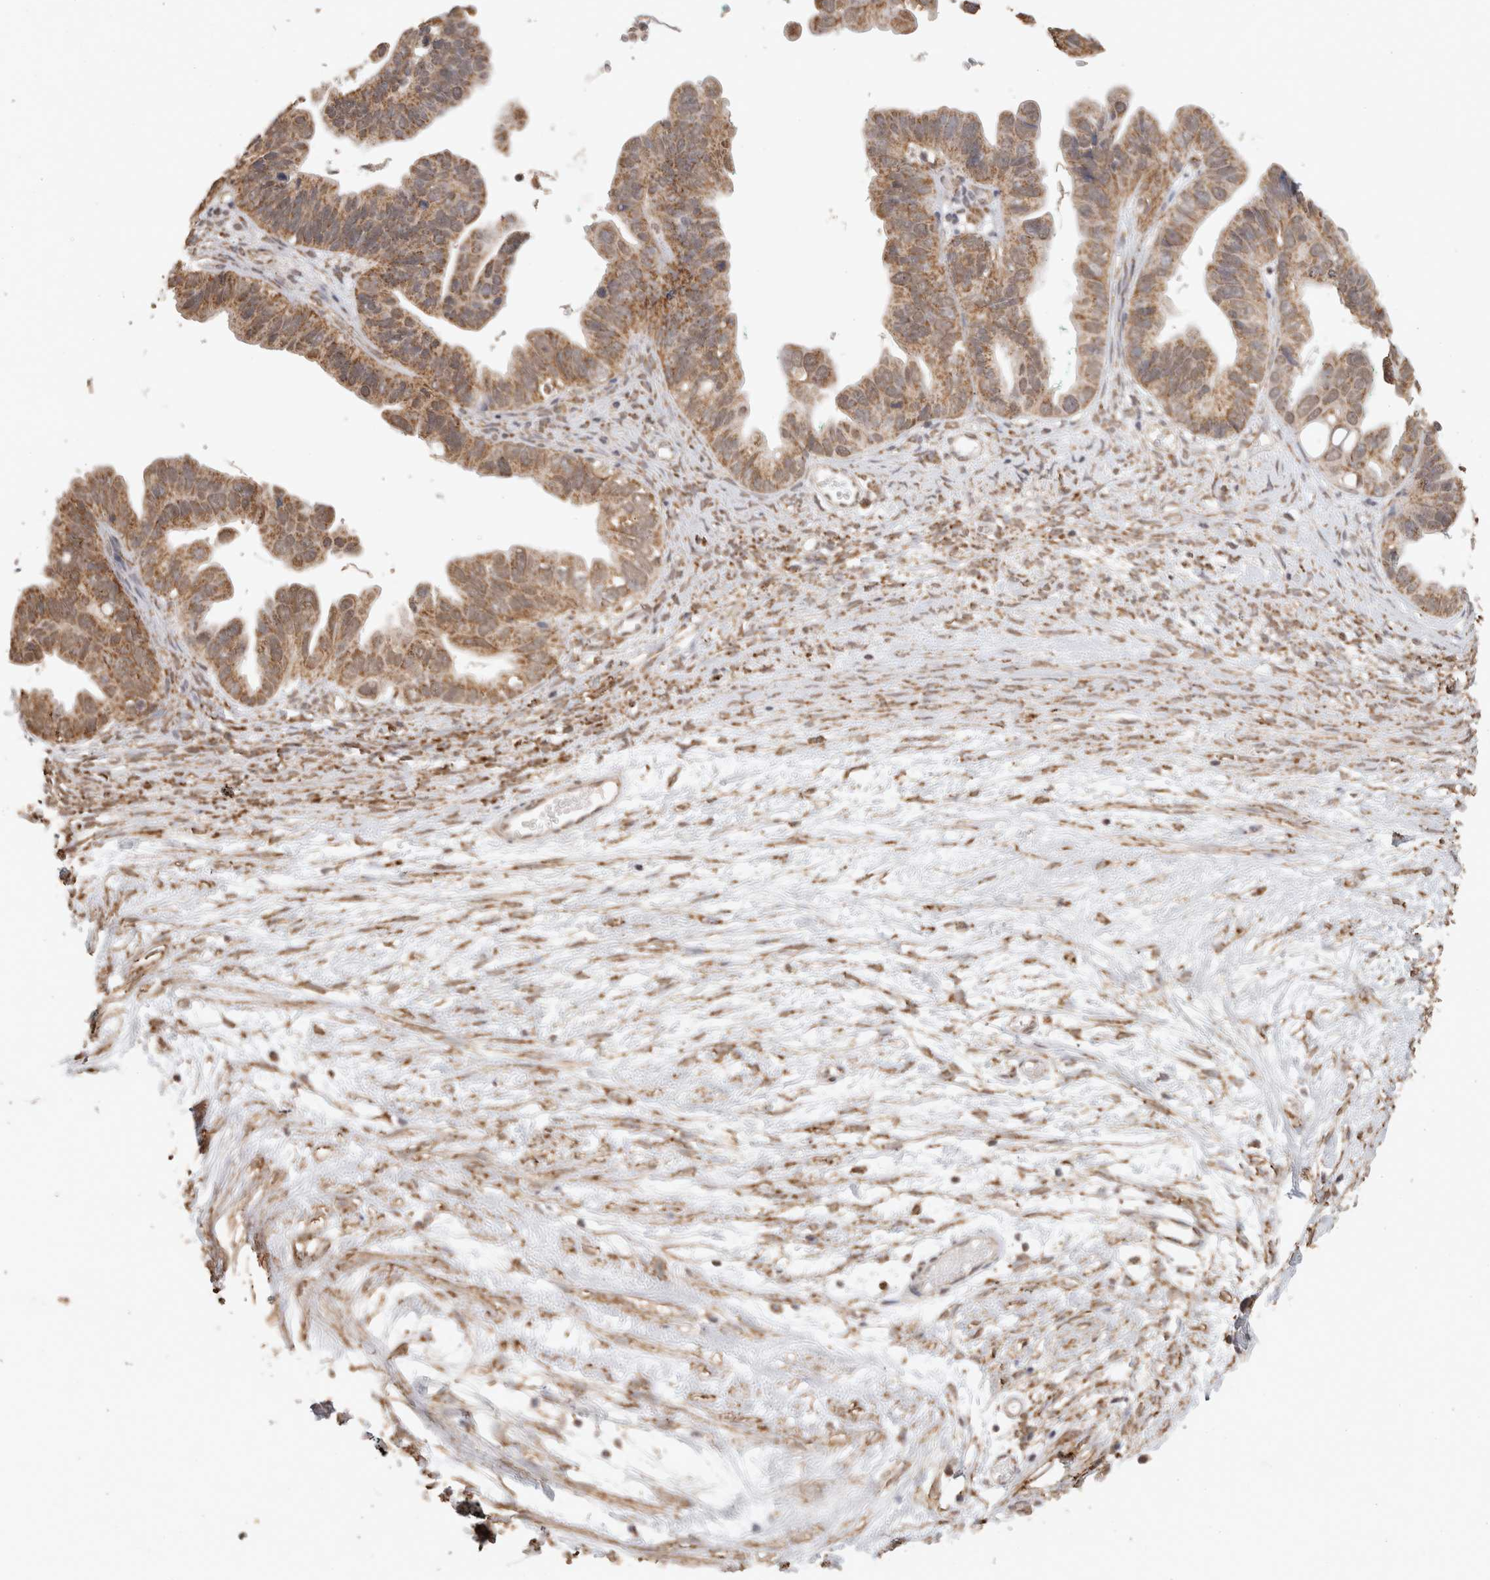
{"staining": {"intensity": "moderate", "quantity": ">75%", "location": "cytoplasmic/membranous"}, "tissue": "ovarian cancer", "cell_type": "Tumor cells", "image_type": "cancer", "snomed": [{"axis": "morphology", "description": "Cystadenocarcinoma, serous, NOS"}, {"axis": "topography", "description": "Ovary"}], "caption": "Immunohistochemistry (DAB) staining of ovarian serous cystadenocarcinoma demonstrates moderate cytoplasmic/membranous protein staining in about >75% of tumor cells.", "gene": "BNIP3L", "patient": {"sex": "female", "age": 56}}